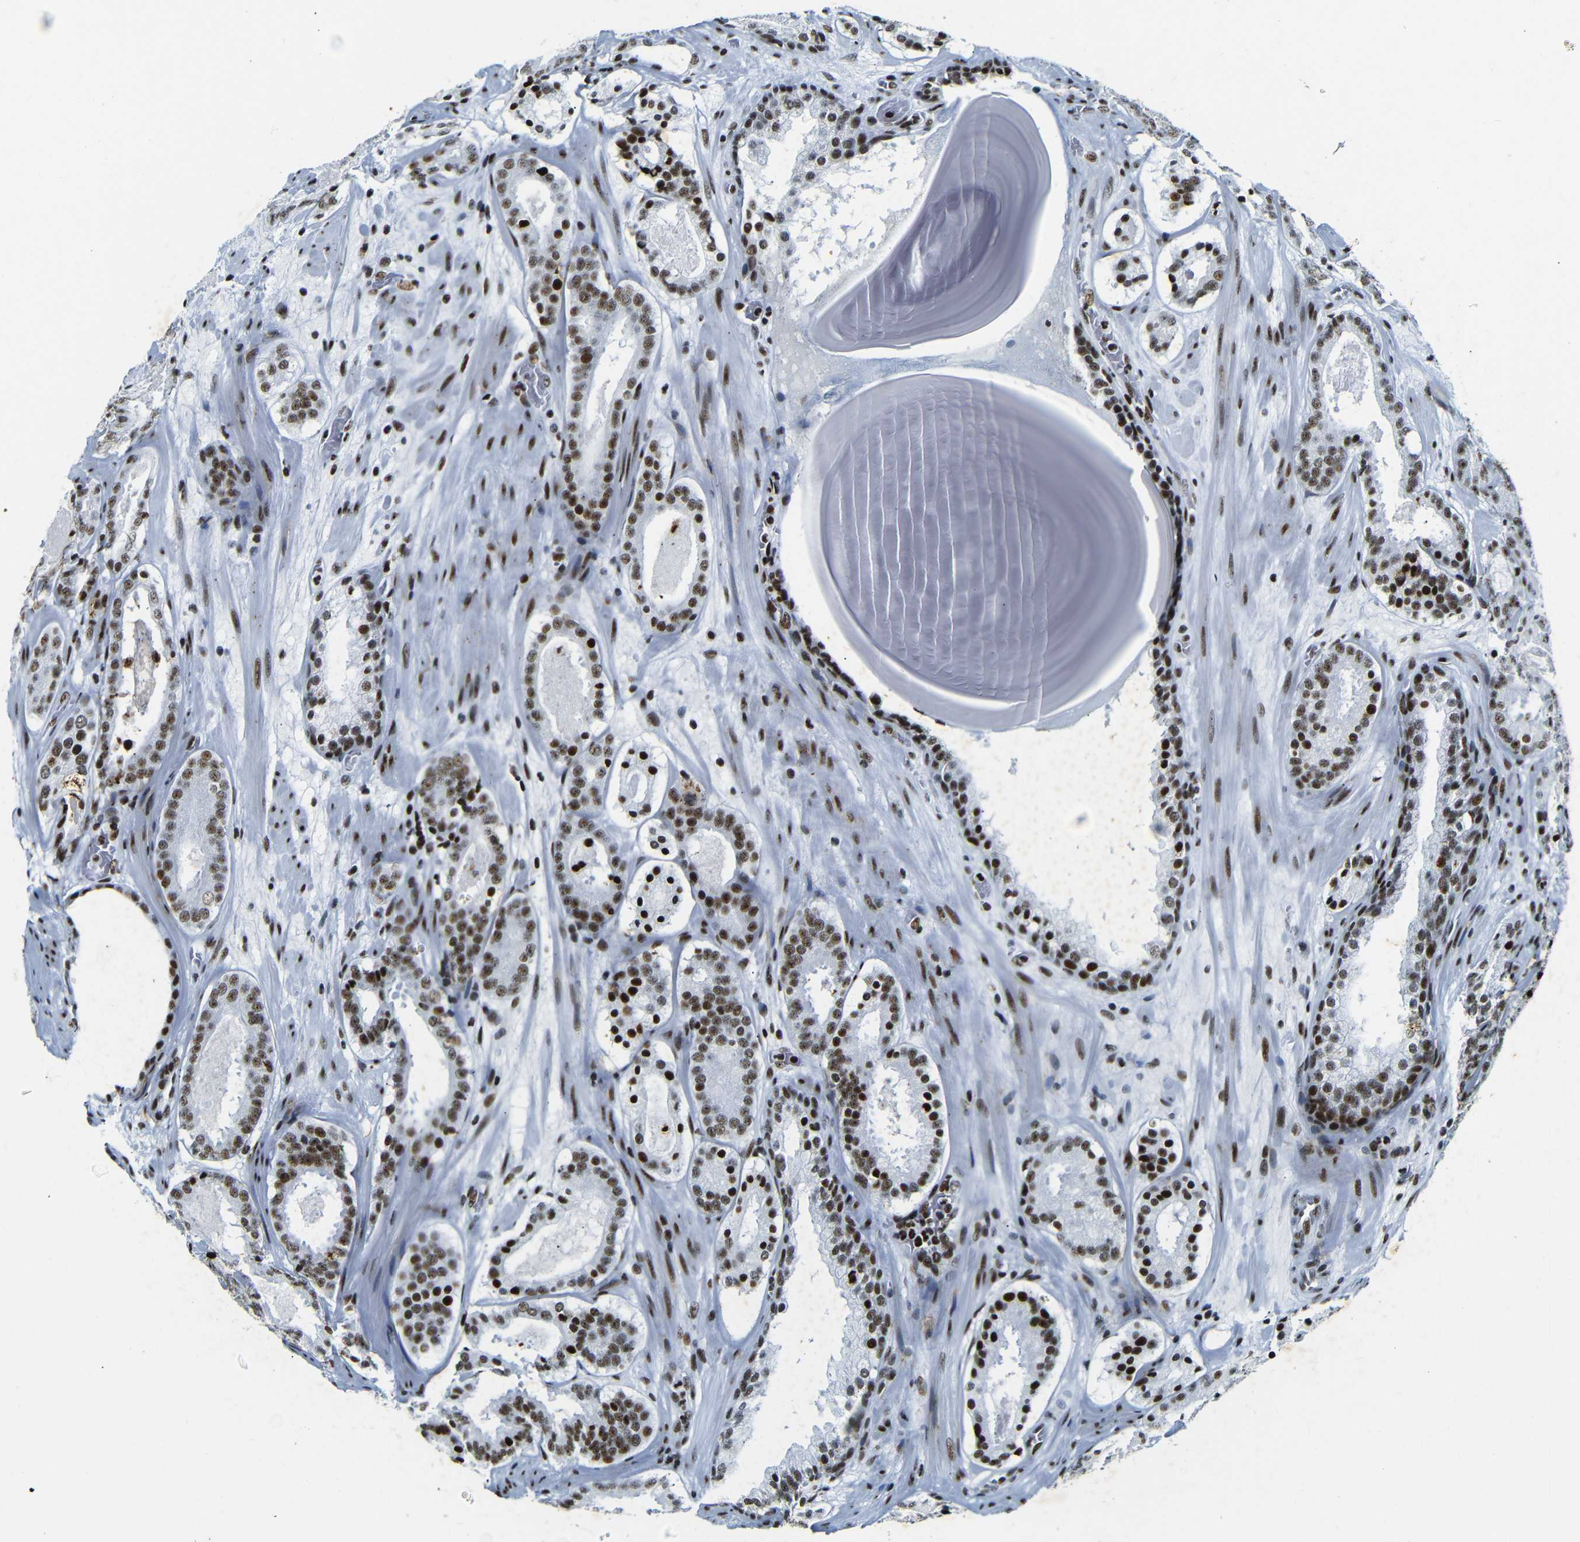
{"staining": {"intensity": "strong", "quantity": ">75%", "location": "nuclear"}, "tissue": "prostate cancer", "cell_type": "Tumor cells", "image_type": "cancer", "snomed": [{"axis": "morphology", "description": "Adenocarcinoma, Low grade"}, {"axis": "topography", "description": "Prostate"}], "caption": "A brown stain labels strong nuclear expression of a protein in human prostate adenocarcinoma (low-grade) tumor cells.", "gene": "SRSF1", "patient": {"sex": "male", "age": 69}}